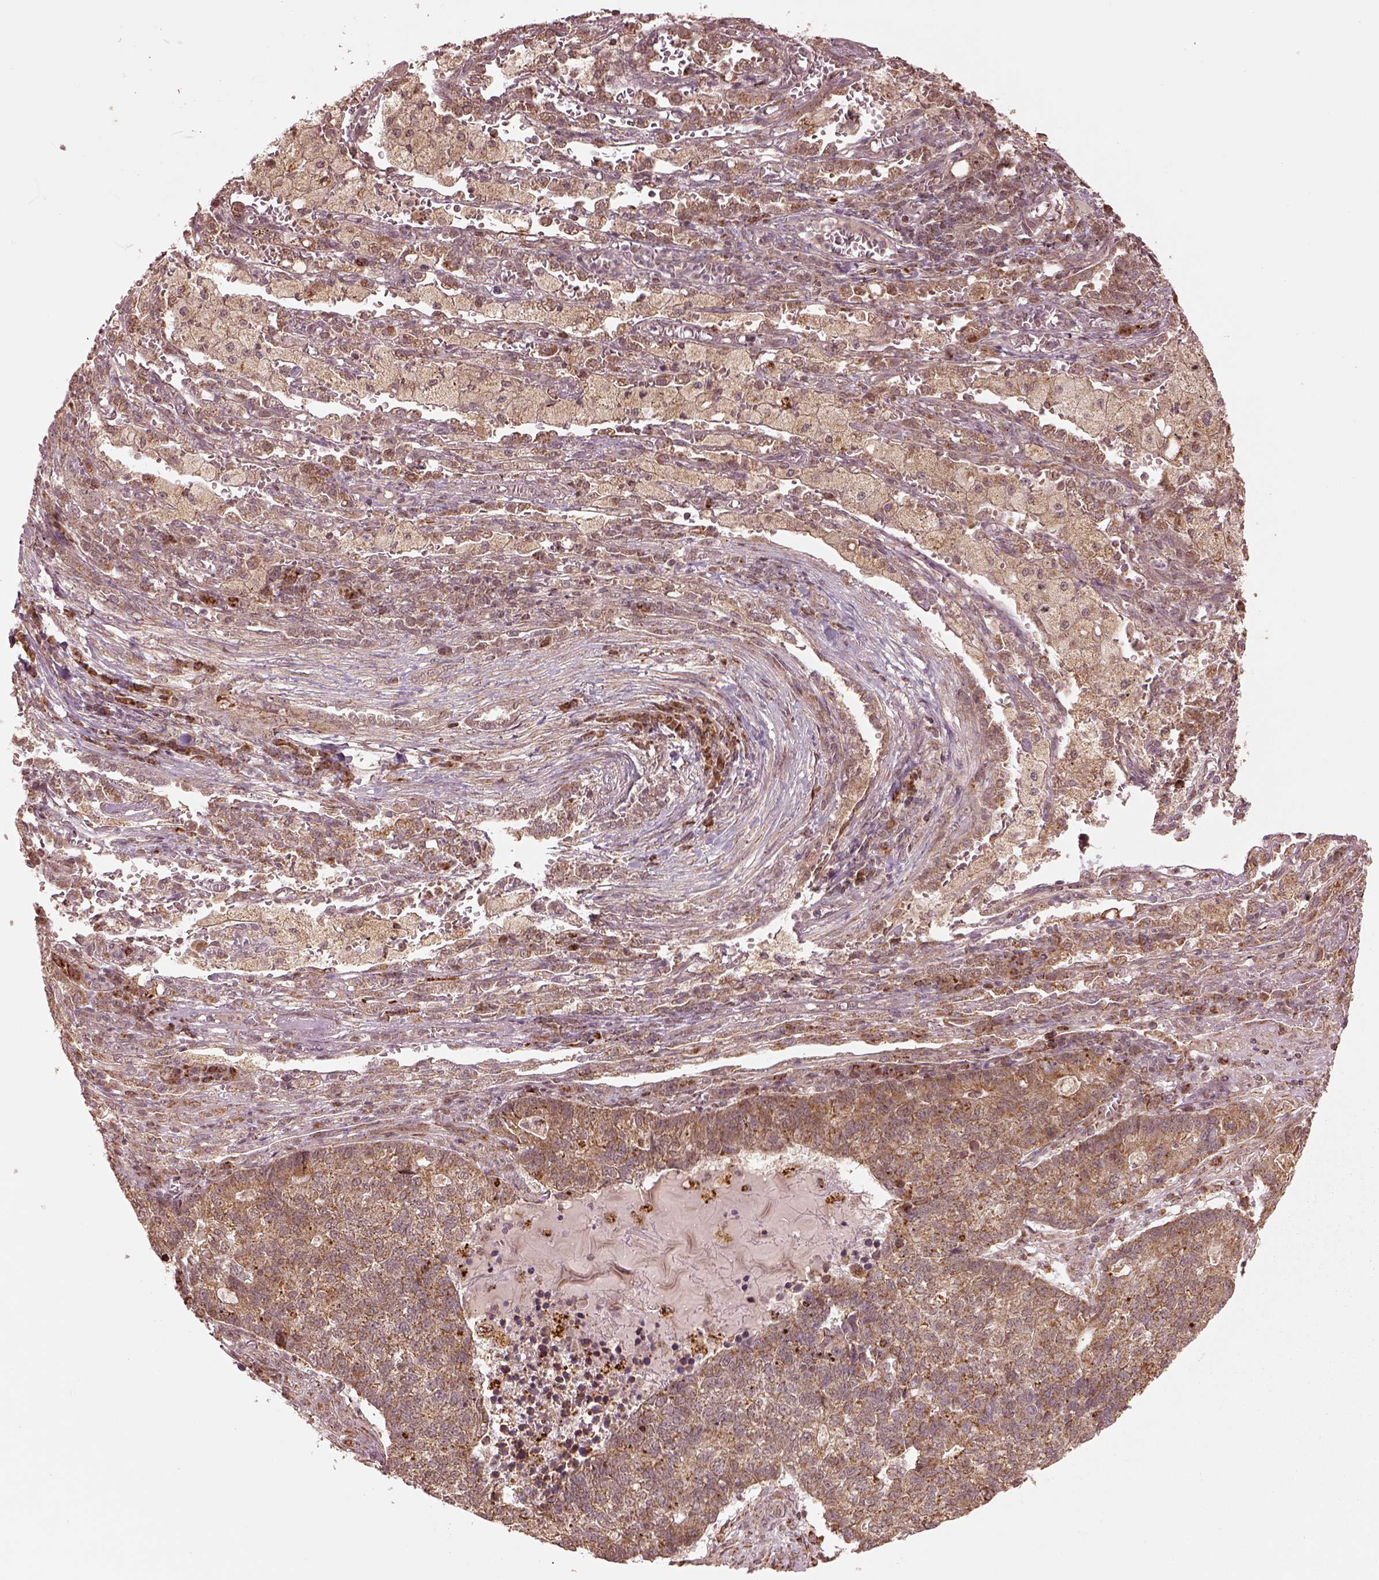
{"staining": {"intensity": "moderate", "quantity": ">75%", "location": "cytoplasmic/membranous"}, "tissue": "lung cancer", "cell_type": "Tumor cells", "image_type": "cancer", "snomed": [{"axis": "morphology", "description": "Adenocarcinoma, NOS"}, {"axis": "topography", "description": "Lung"}], "caption": "High-magnification brightfield microscopy of lung cancer (adenocarcinoma) stained with DAB (brown) and counterstained with hematoxylin (blue). tumor cells exhibit moderate cytoplasmic/membranous staining is seen in about>75% of cells. The staining was performed using DAB (3,3'-diaminobenzidine), with brown indicating positive protein expression. Nuclei are stained blue with hematoxylin.", "gene": "SEL1L3", "patient": {"sex": "male", "age": 57}}